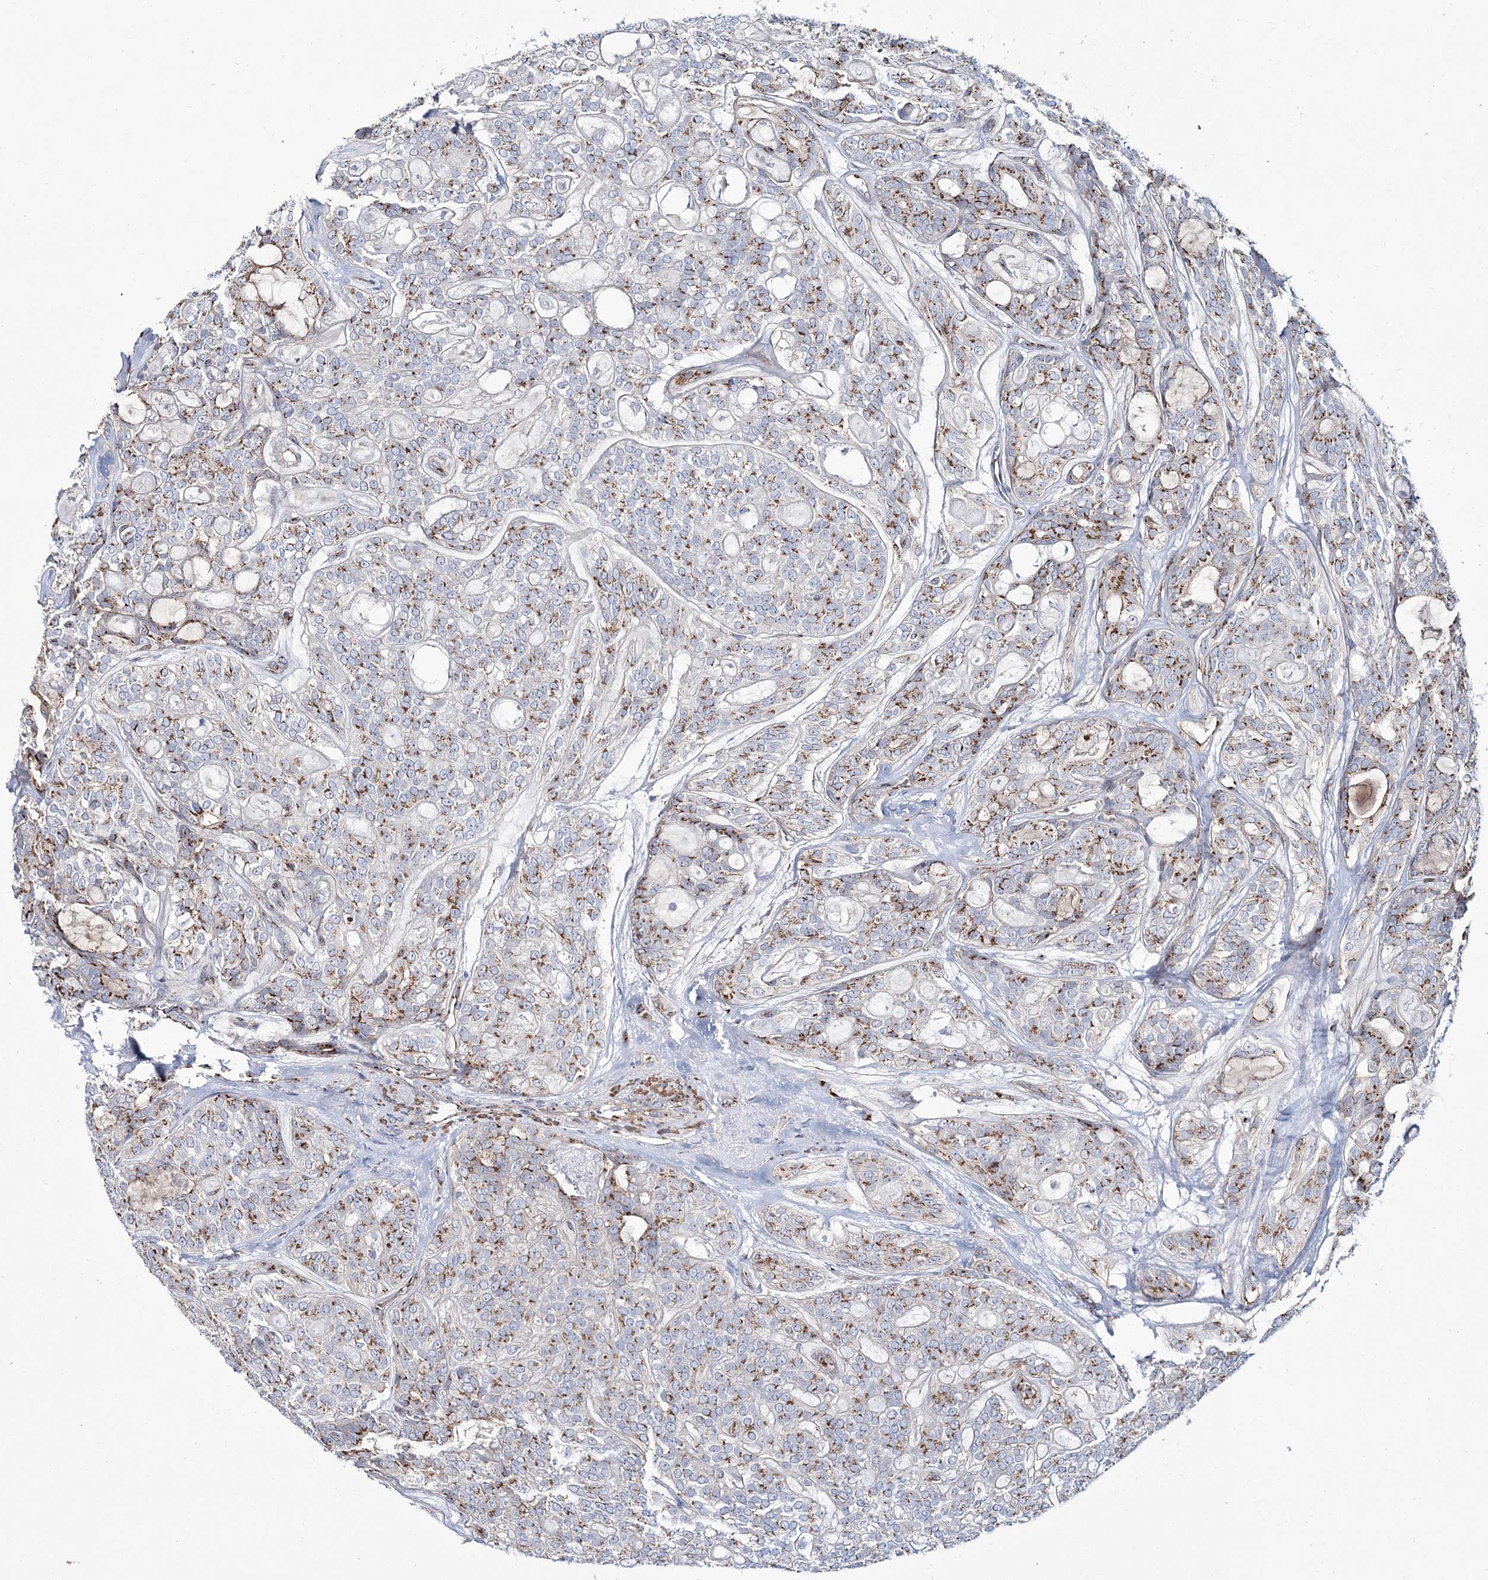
{"staining": {"intensity": "moderate", "quantity": "25%-75%", "location": "cytoplasmic/membranous"}, "tissue": "head and neck cancer", "cell_type": "Tumor cells", "image_type": "cancer", "snomed": [{"axis": "morphology", "description": "Adenocarcinoma, NOS"}, {"axis": "topography", "description": "Head-Neck"}], "caption": "Approximately 25%-75% of tumor cells in human head and neck cancer (adenocarcinoma) exhibit moderate cytoplasmic/membranous protein positivity as visualized by brown immunohistochemical staining.", "gene": "MAN1A2", "patient": {"sex": "male", "age": 66}}